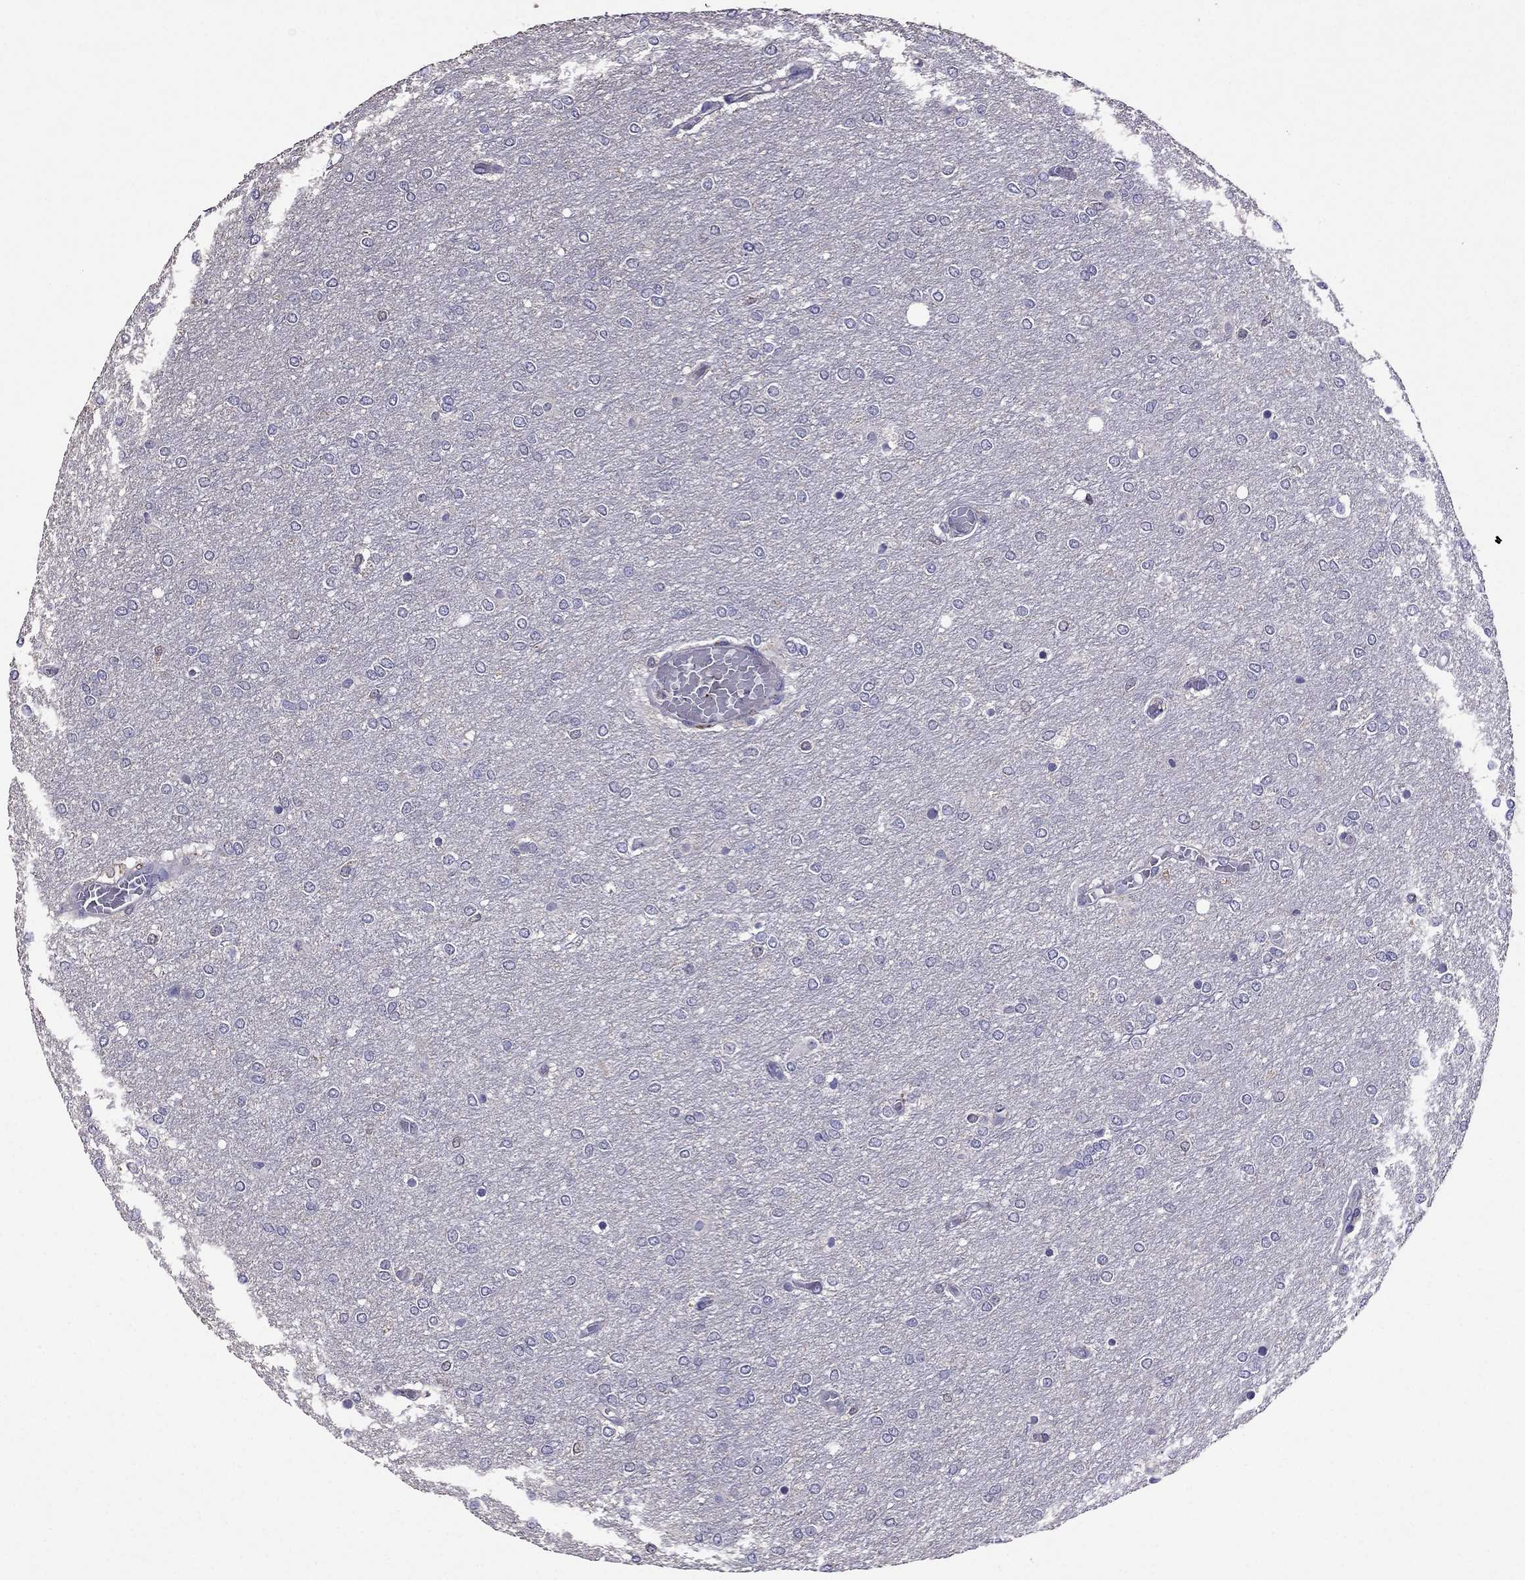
{"staining": {"intensity": "negative", "quantity": "none", "location": "none"}, "tissue": "glioma", "cell_type": "Tumor cells", "image_type": "cancer", "snomed": [{"axis": "morphology", "description": "Glioma, malignant, High grade"}, {"axis": "topography", "description": "Brain"}], "caption": "Immunohistochemical staining of human high-grade glioma (malignant) exhibits no significant expression in tumor cells.", "gene": "NKX3-1", "patient": {"sex": "female", "age": 61}}